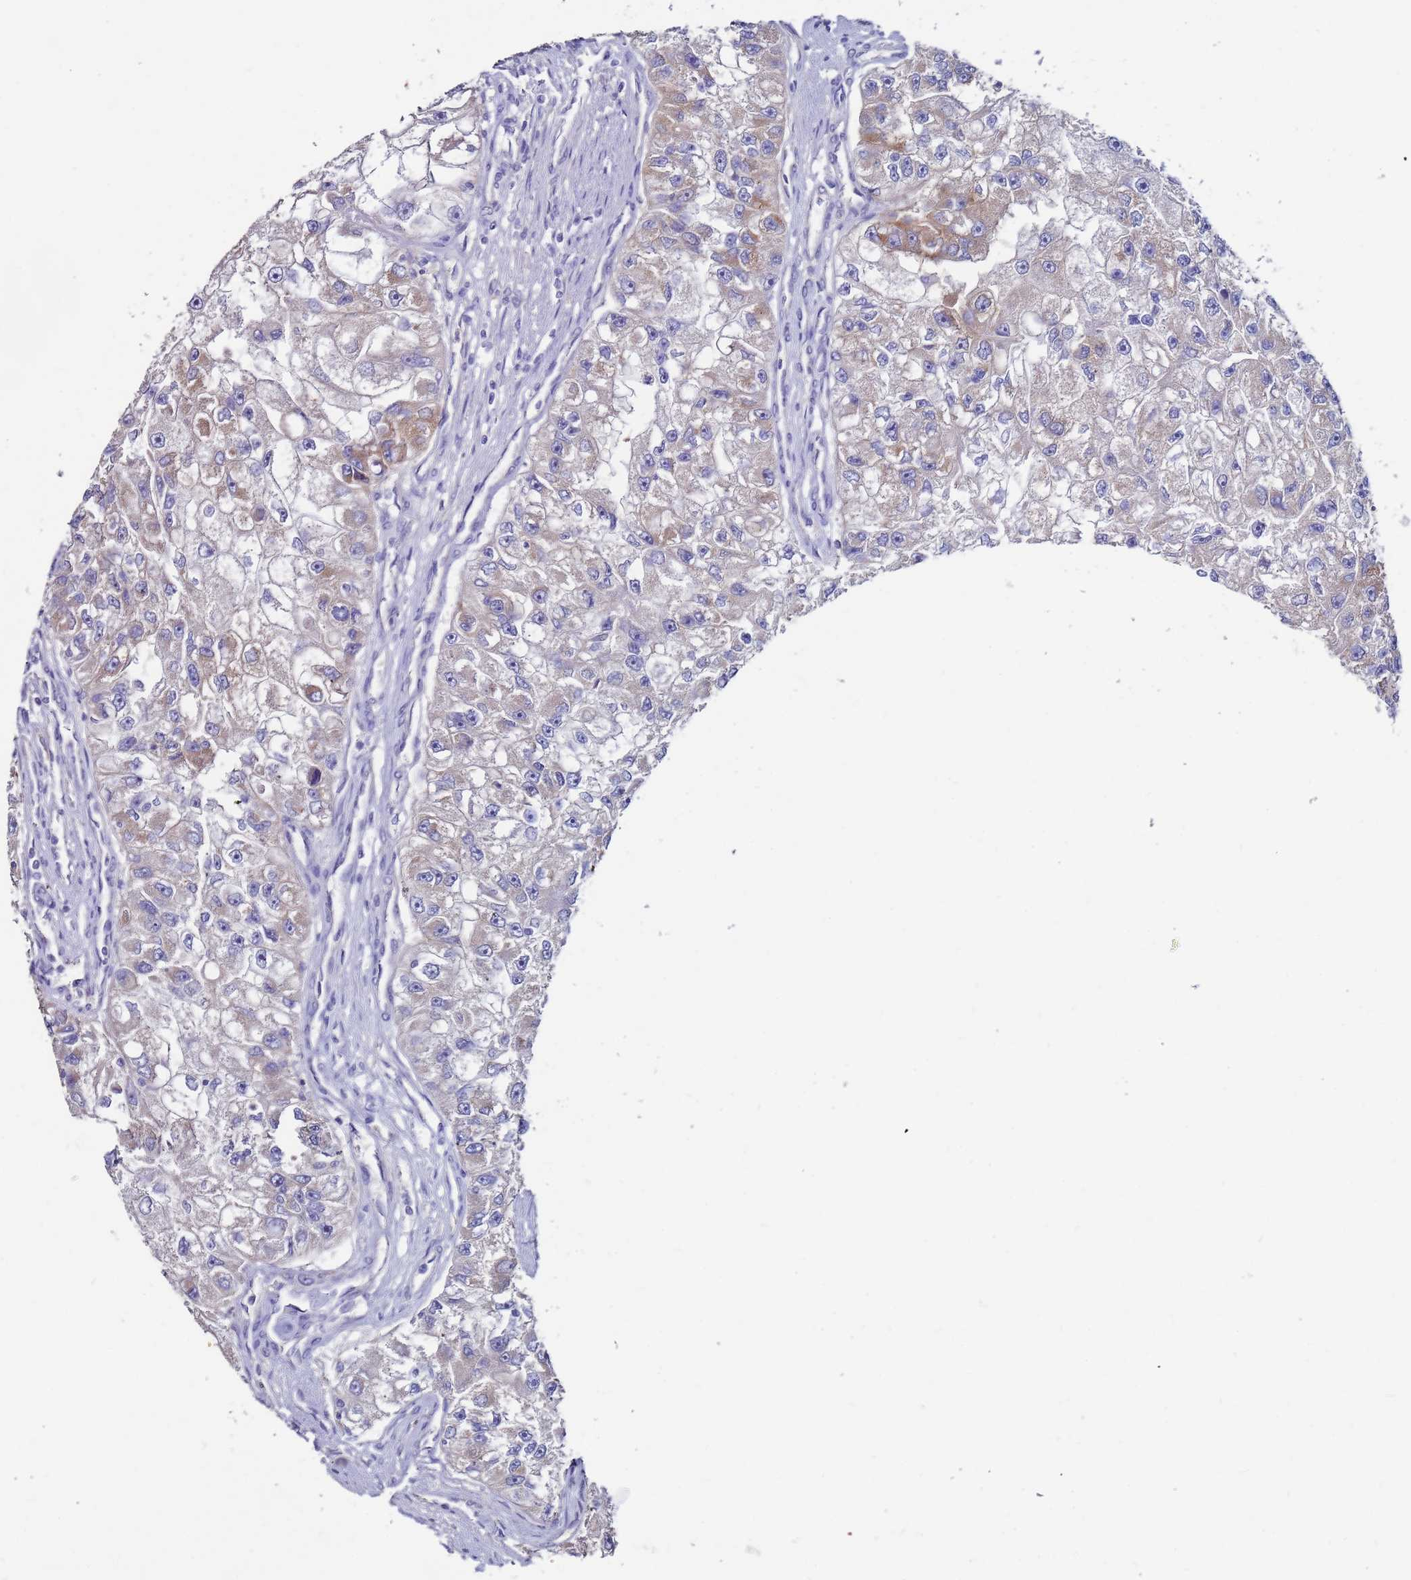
{"staining": {"intensity": "moderate", "quantity": "<25%", "location": "cytoplasmic/membranous"}, "tissue": "renal cancer", "cell_type": "Tumor cells", "image_type": "cancer", "snomed": [{"axis": "morphology", "description": "Adenocarcinoma, NOS"}, {"axis": "topography", "description": "Kidney"}], "caption": "Renal adenocarcinoma stained with IHC demonstrates moderate cytoplasmic/membranous expression in approximately <25% of tumor cells.", "gene": "KRTCAP3", "patient": {"sex": "male", "age": 63}}